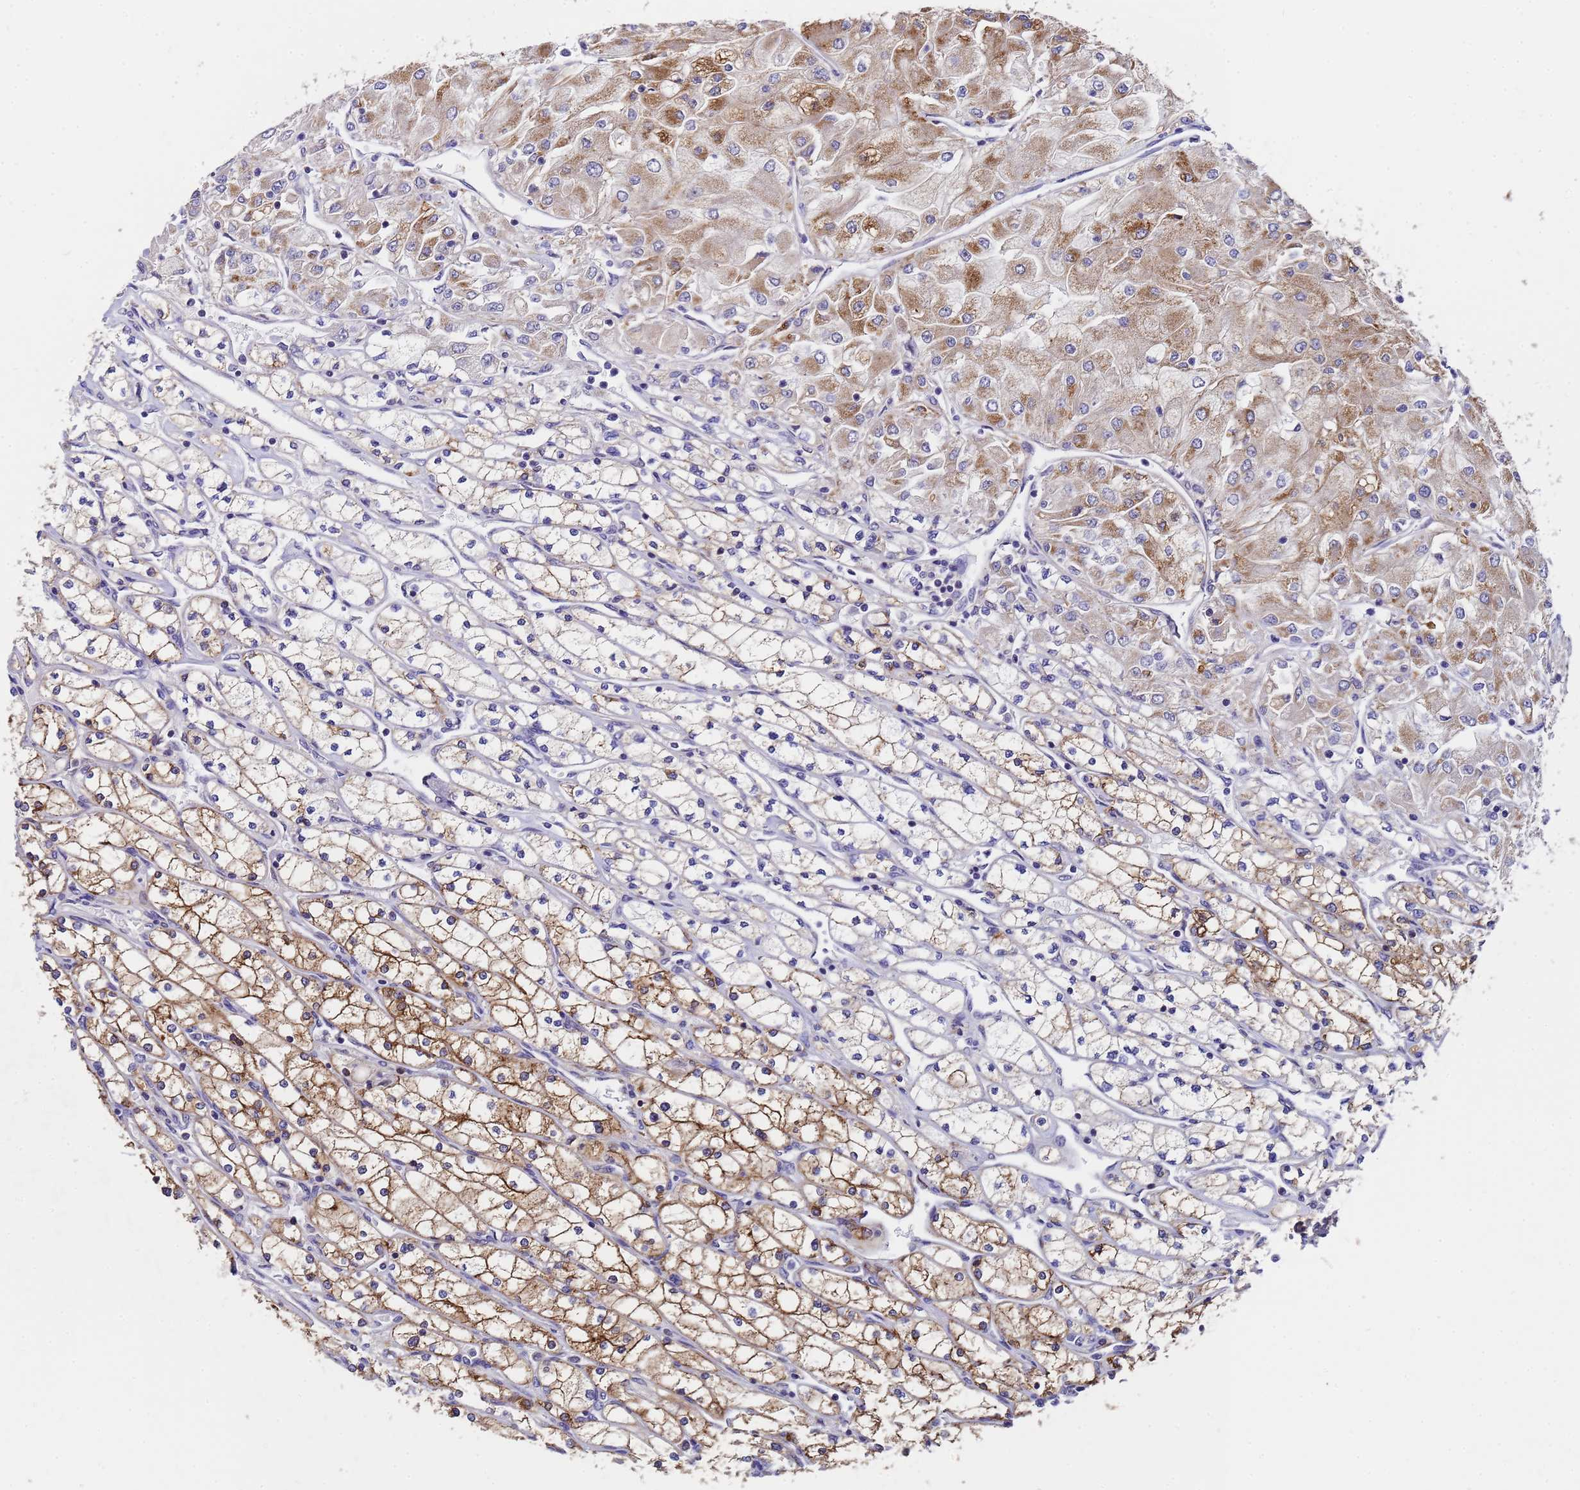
{"staining": {"intensity": "strong", "quantity": "25%-75%", "location": "cytoplasmic/membranous"}, "tissue": "renal cancer", "cell_type": "Tumor cells", "image_type": "cancer", "snomed": [{"axis": "morphology", "description": "Adenocarcinoma, NOS"}, {"axis": "topography", "description": "Kidney"}], "caption": "Human renal adenocarcinoma stained for a protein (brown) exhibits strong cytoplasmic/membranous positive positivity in about 25%-75% of tumor cells.", "gene": "ANAPC13", "patient": {"sex": "male", "age": 80}}